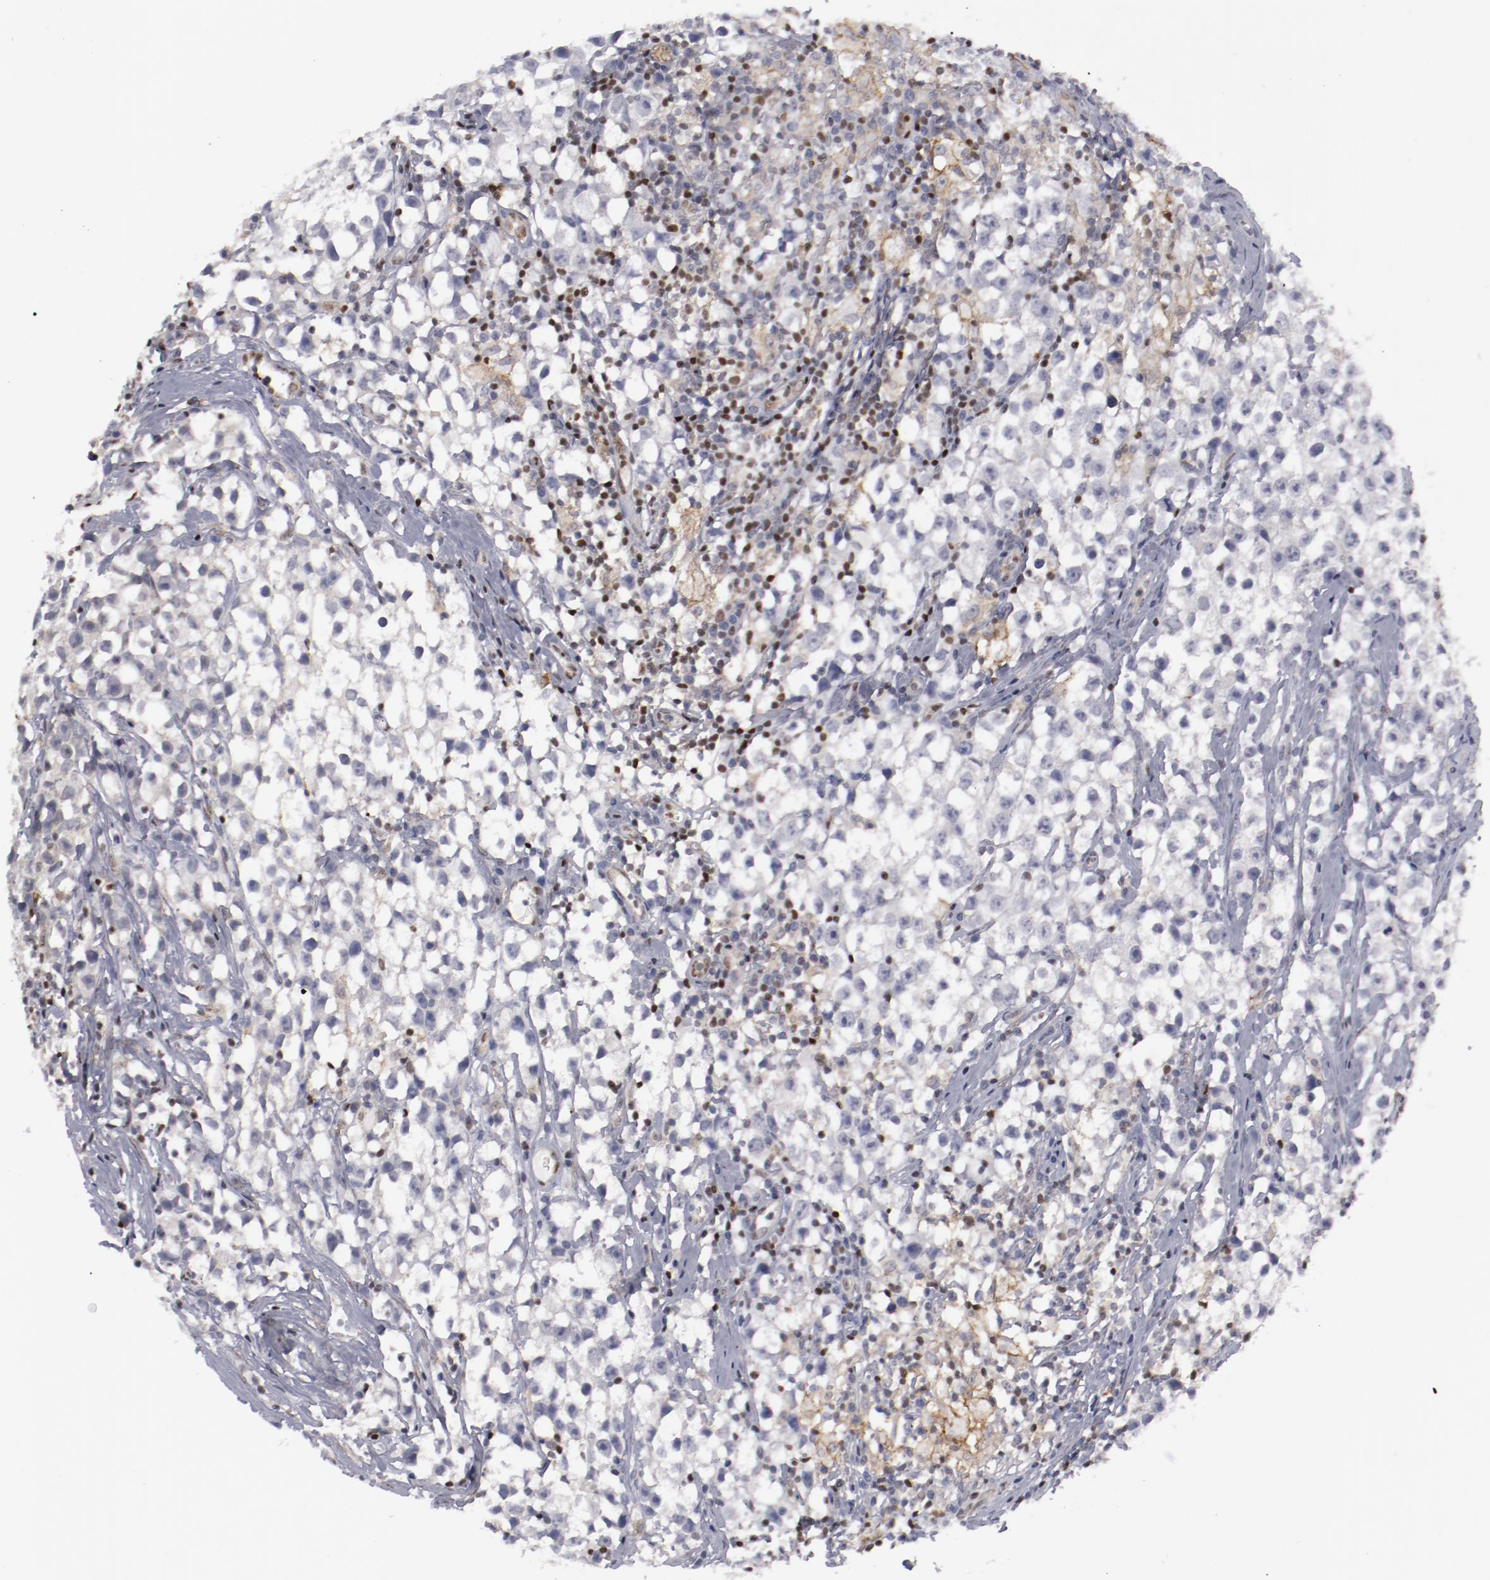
{"staining": {"intensity": "negative", "quantity": "none", "location": "none"}, "tissue": "testis cancer", "cell_type": "Tumor cells", "image_type": "cancer", "snomed": [{"axis": "morphology", "description": "Seminoma, NOS"}, {"axis": "topography", "description": "Testis"}], "caption": "The image shows no staining of tumor cells in testis cancer (seminoma).", "gene": "LEF1", "patient": {"sex": "male", "age": 35}}